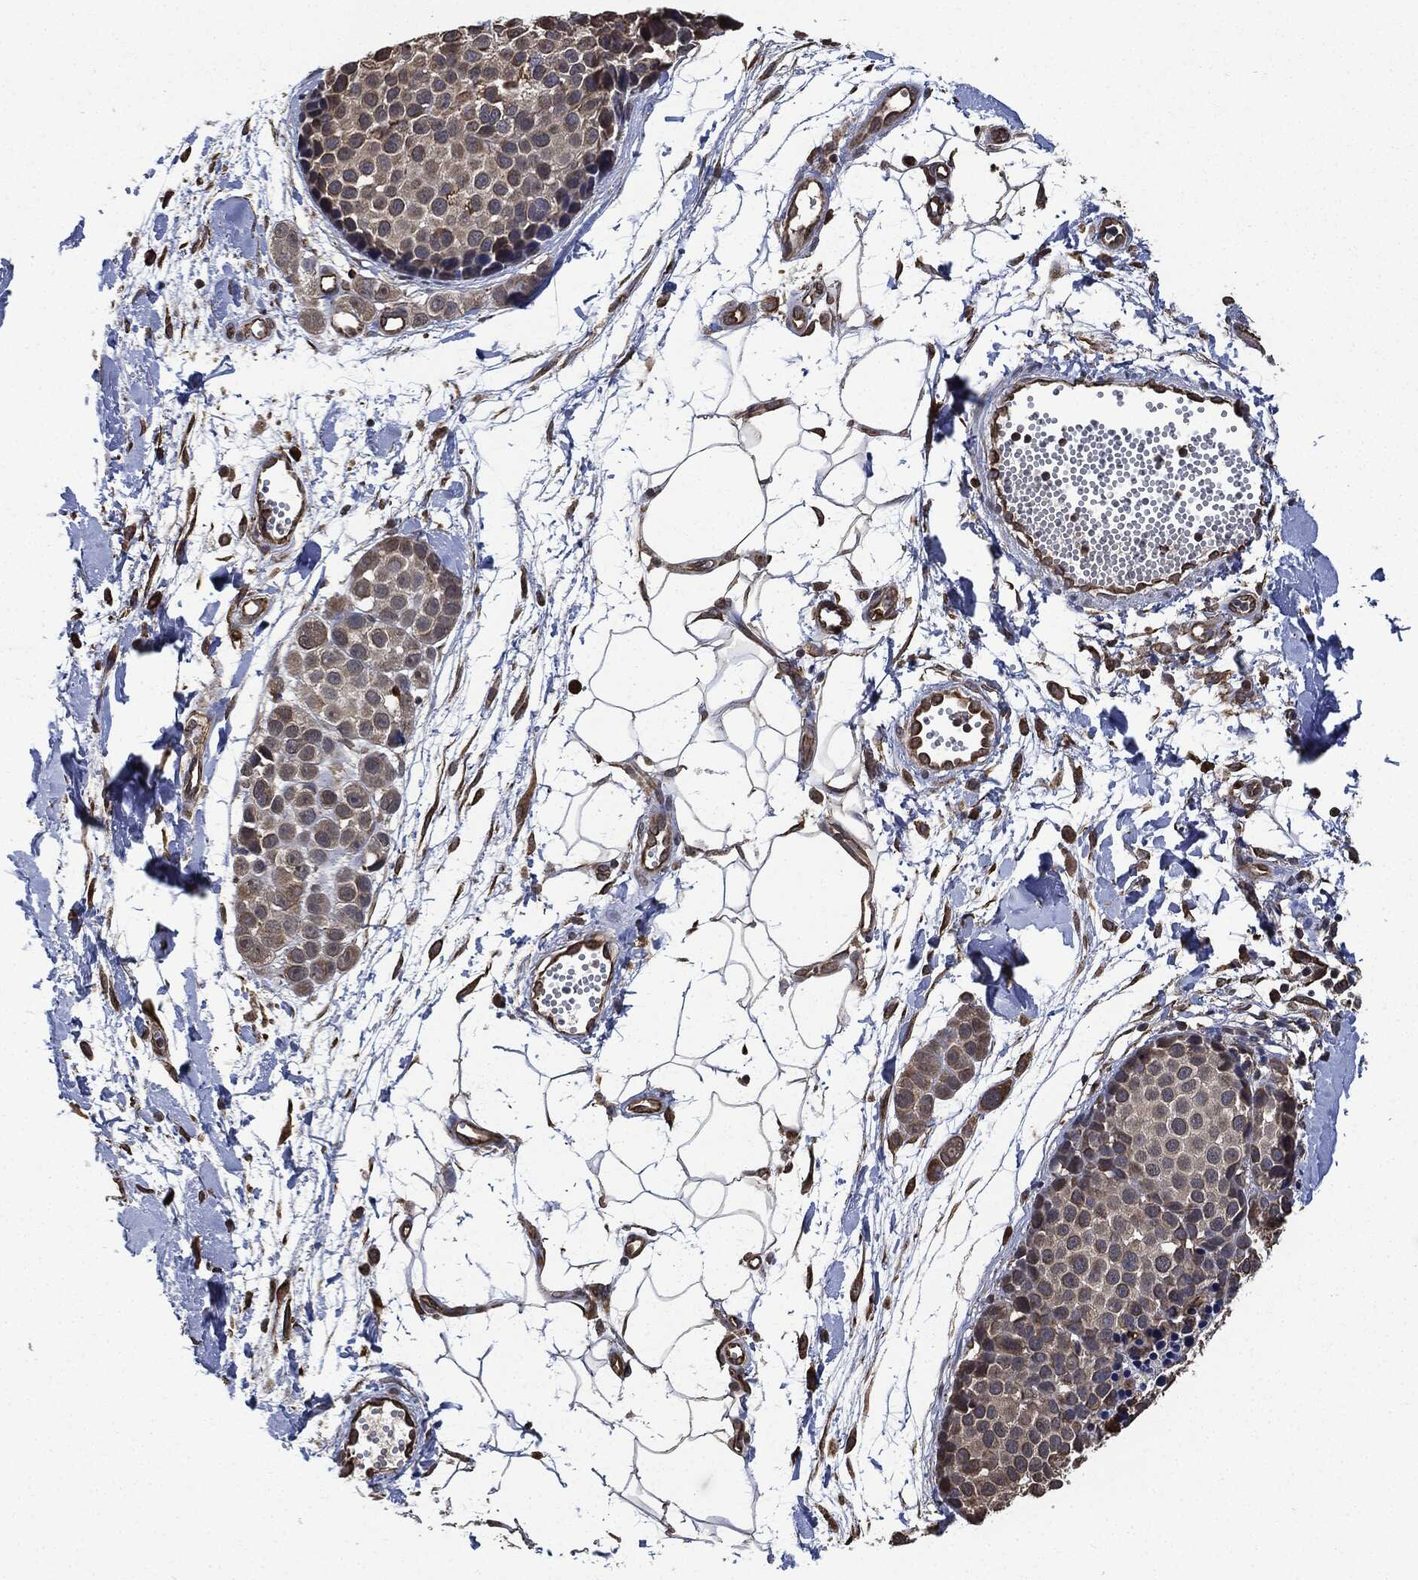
{"staining": {"intensity": "weak", "quantity": "<25%", "location": "cytoplasmic/membranous"}, "tissue": "melanoma", "cell_type": "Tumor cells", "image_type": "cancer", "snomed": [{"axis": "morphology", "description": "Malignant melanoma, NOS"}, {"axis": "topography", "description": "Skin"}], "caption": "This is an IHC photomicrograph of melanoma. There is no staining in tumor cells.", "gene": "S100A9", "patient": {"sex": "female", "age": 86}}